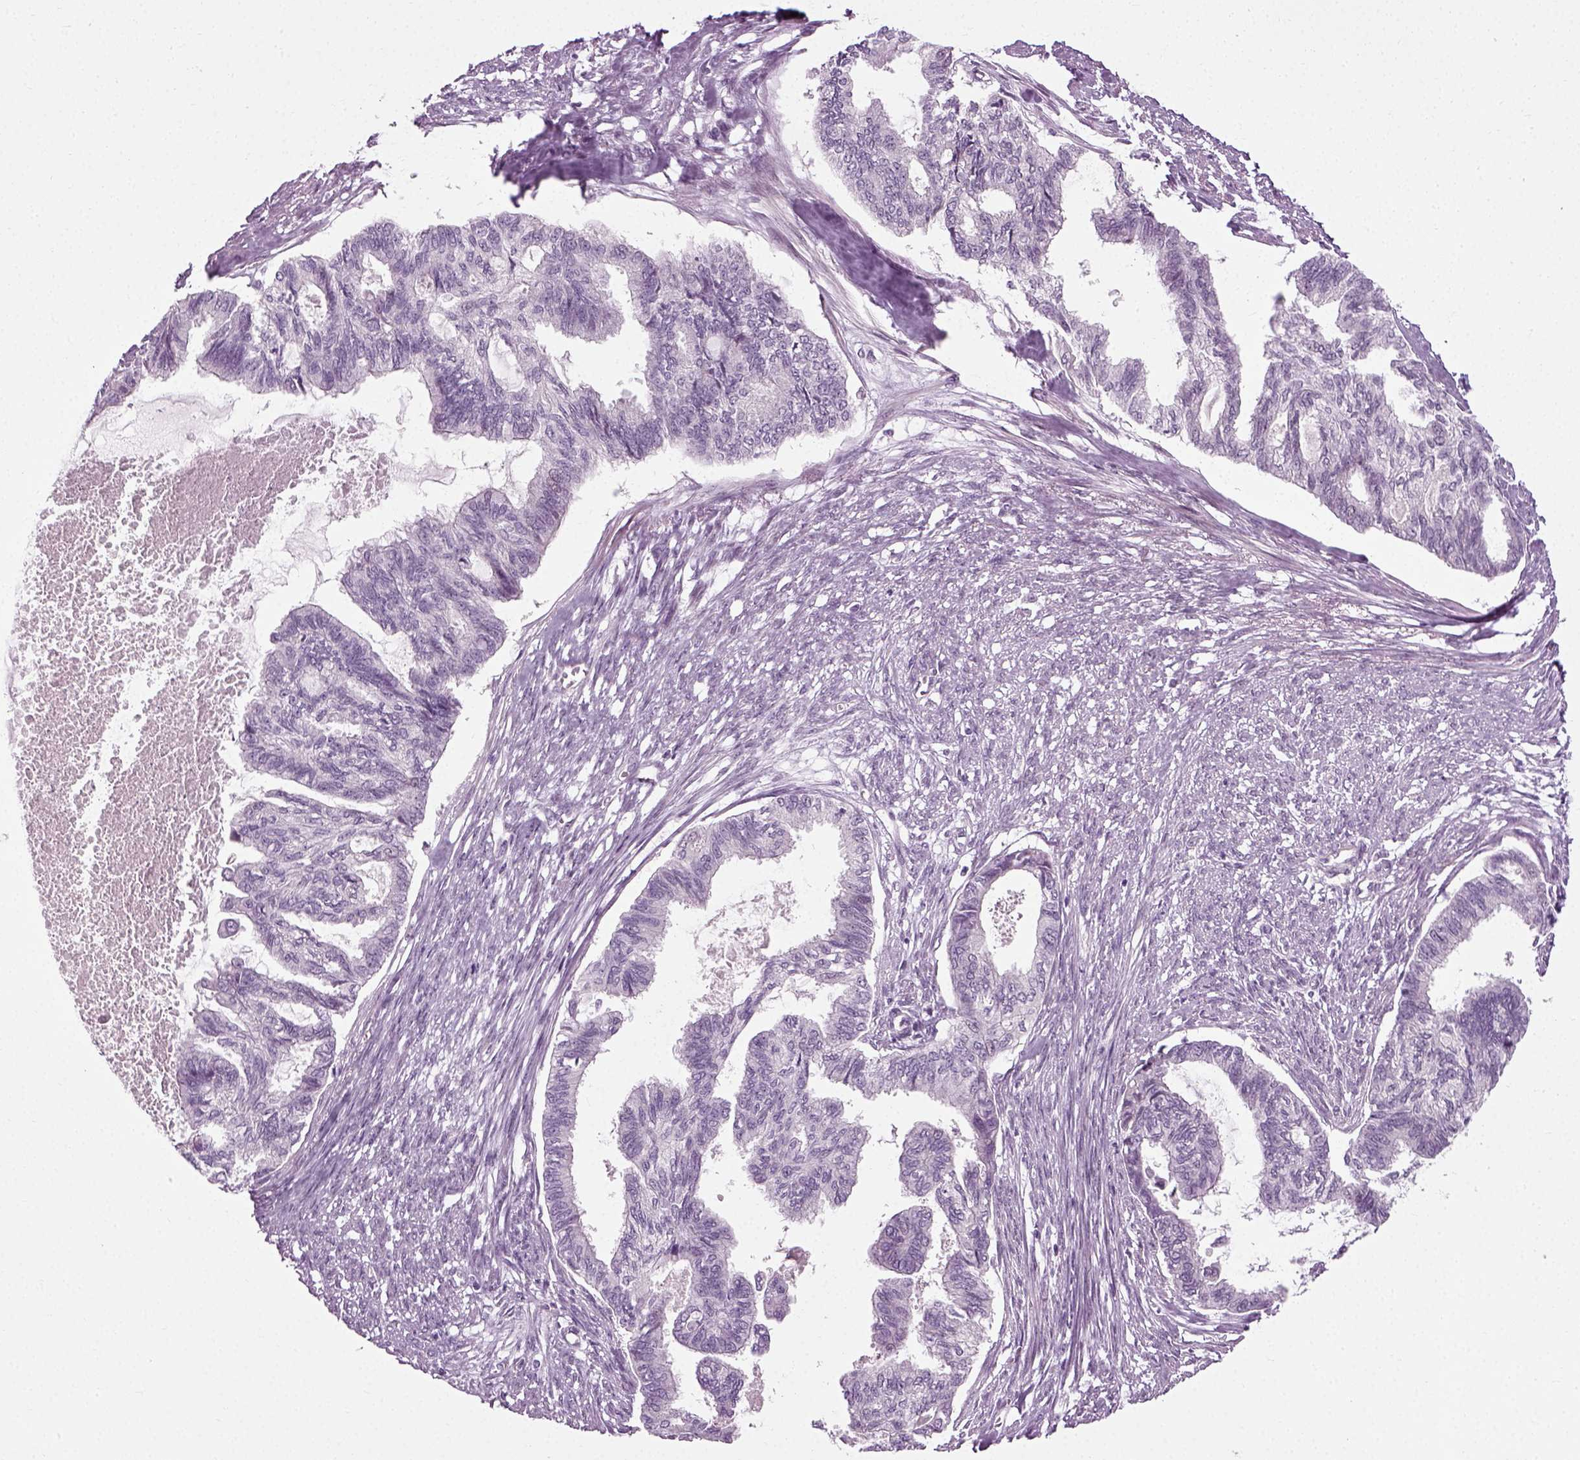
{"staining": {"intensity": "negative", "quantity": "none", "location": "none"}, "tissue": "endometrial cancer", "cell_type": "Tumor cells", "image_type": "cancer", "snomed": [{"axis": "morphology", "description": "Adenocarcinoma, NOS"}, {"axis": "topography", "description": "Endometrium"}], "caption": "High power microscopy image of an immunohistochemistry (IHC) histopathology image of endometrial cancer (adenocarcinoma), revealing no significant expression in tumor cells.", "gene": "SCG5", "patient": {"sex": "female", "age": 86}}